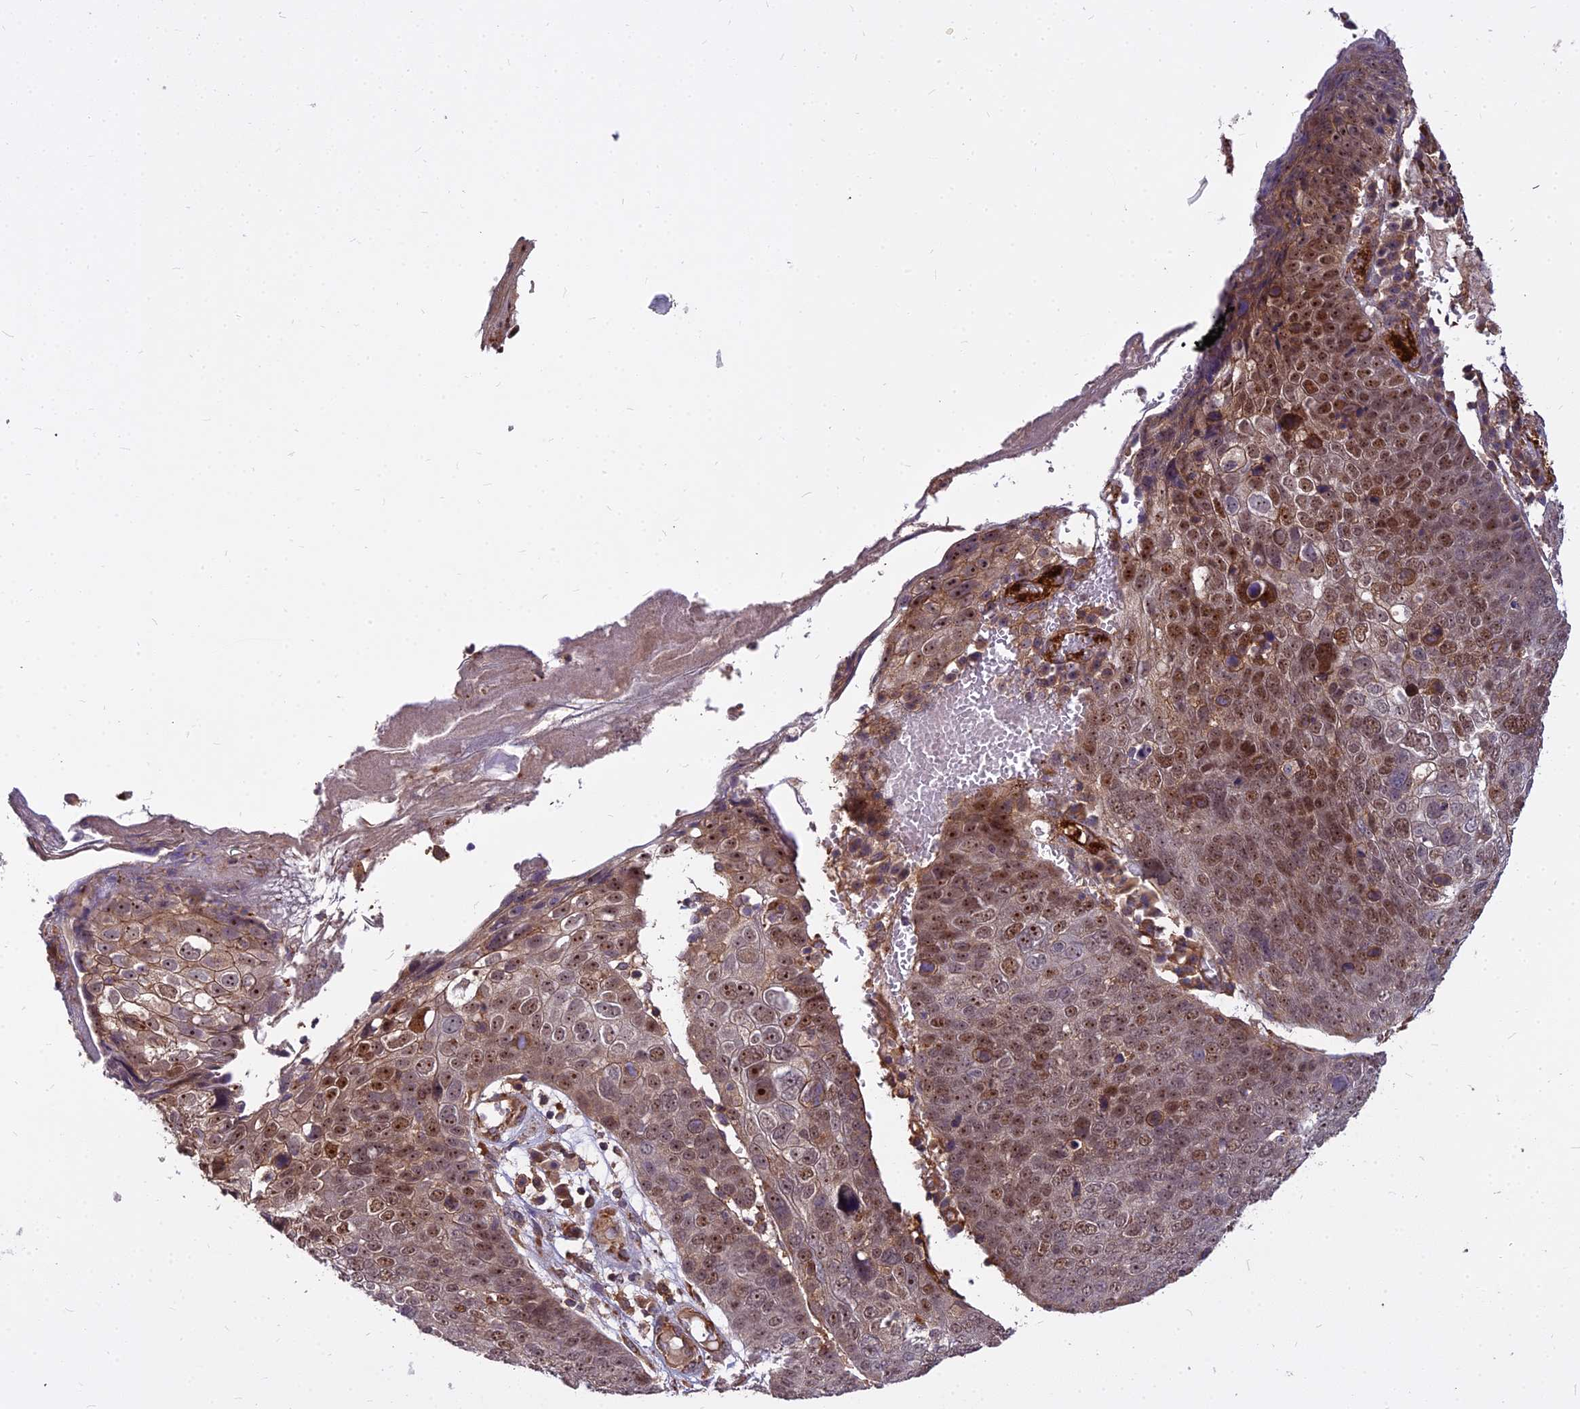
{"staining": {"intensity": "moderate", "quantity": ">75%", "location": "nuclear"}, "tissue": "skin cancer", "cell_type": "Tumor cells", "image_type": "cancer", "snomed": [{"axis": "morphology", "description": "Squamous cell carcinoma, NOS"}, {"axis": "topography", "description": "Skin"}], "caption": "Skin cancer (squamous cell carcinoma) stained with DAB (3,3'-diaminobenzidine) IHC reveals medium levels of moderate nuclear positivity in about >75% of tumor cells.", "gene": "TCEA3", "patient": {"sex": "male", "age": 71}}